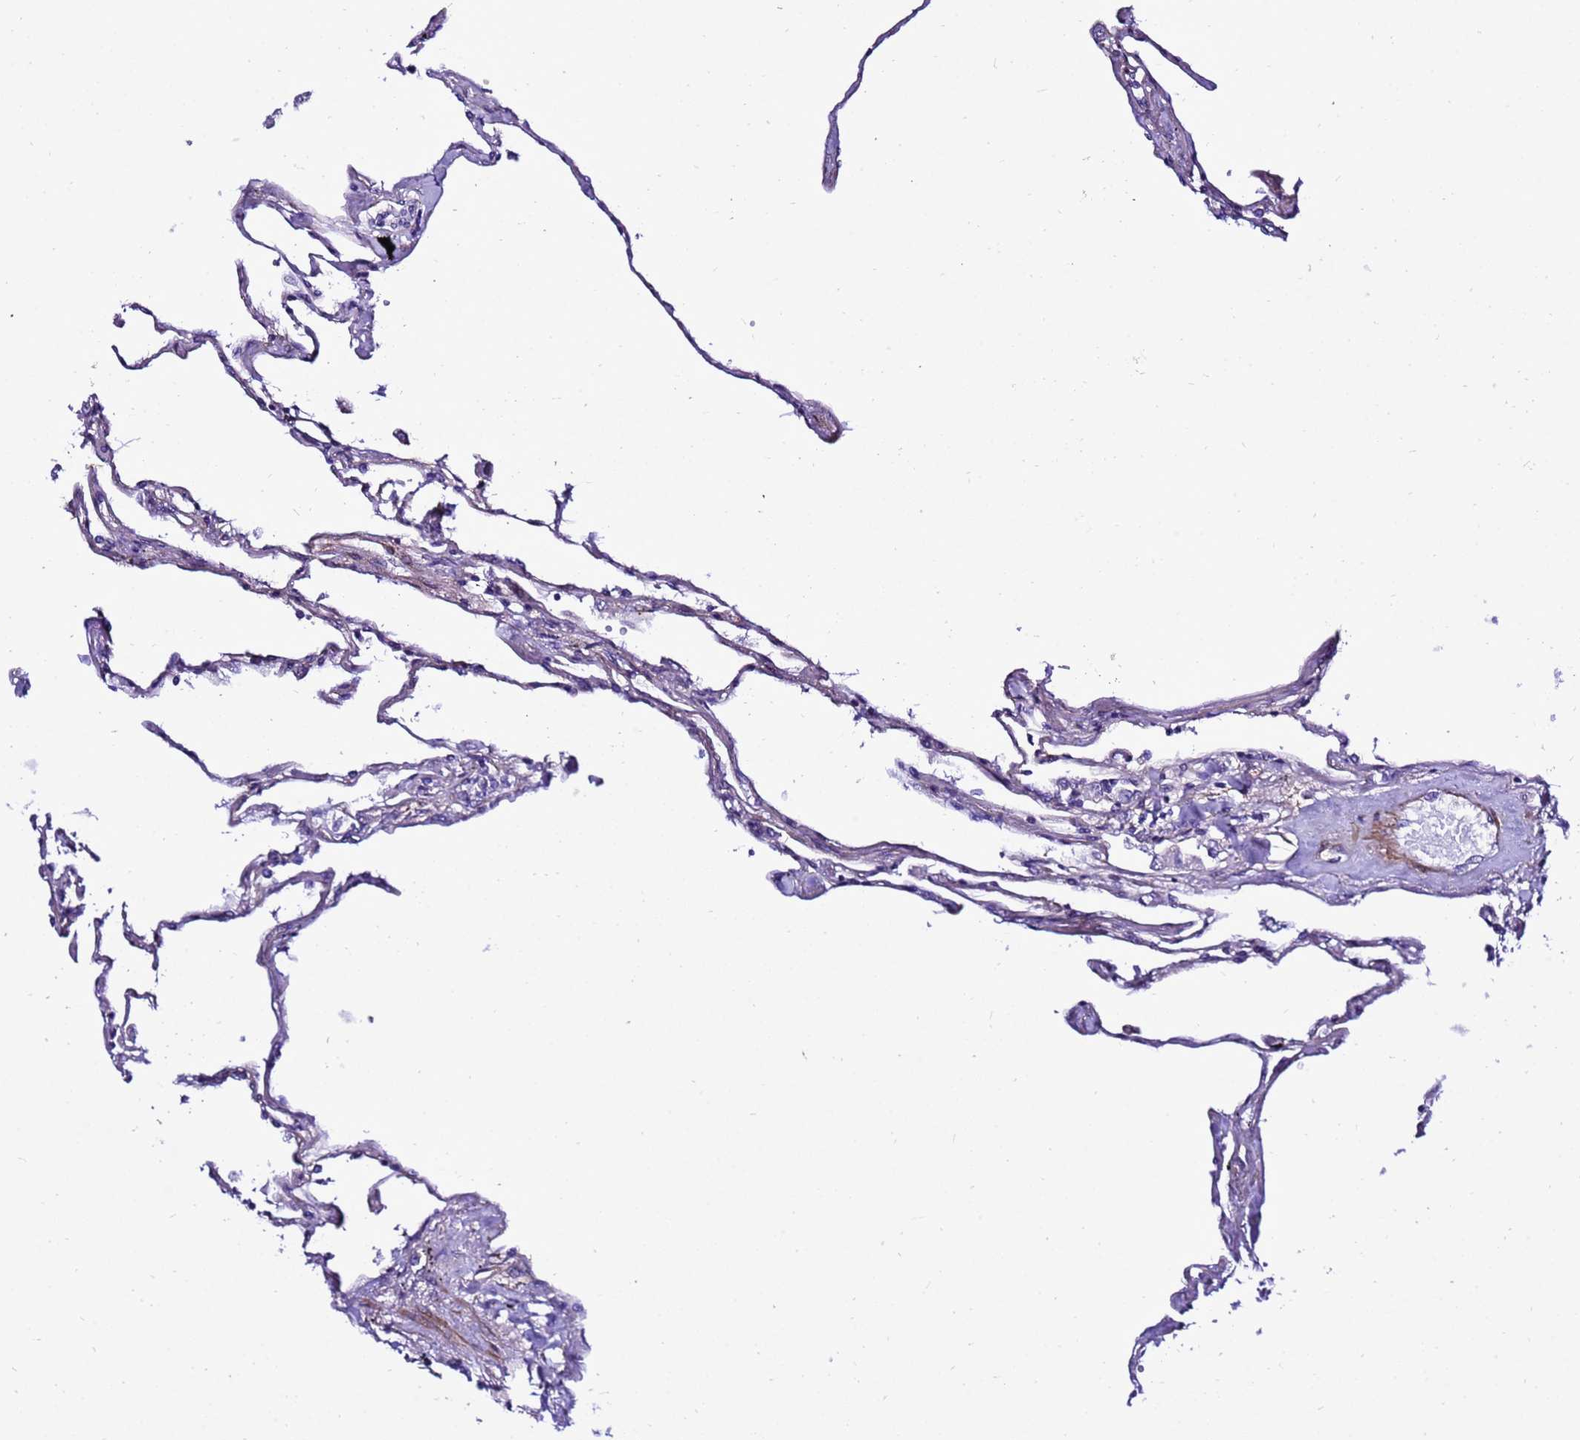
{"staining": {"intensity": "negative", "quantity": "none", "location": "none"}, "tissue": "lung", "cell_type": "Alveolar cells", "image_type": "normal", "snomed": [{"axis": "morphology", "description": "Normal tissue, NOS"}, {"axis": "topography", "description": "Lung"}], "caption": "IHC photomicrograph of unremarkable lung stained for a protein (brown), which displays no positivity in alveolar cells. (Immunohistochemistry (ihc), brightfield microscopy, high magnification).", "gene": "GZF1", "patient": {"sex": "female", "age": 67}}